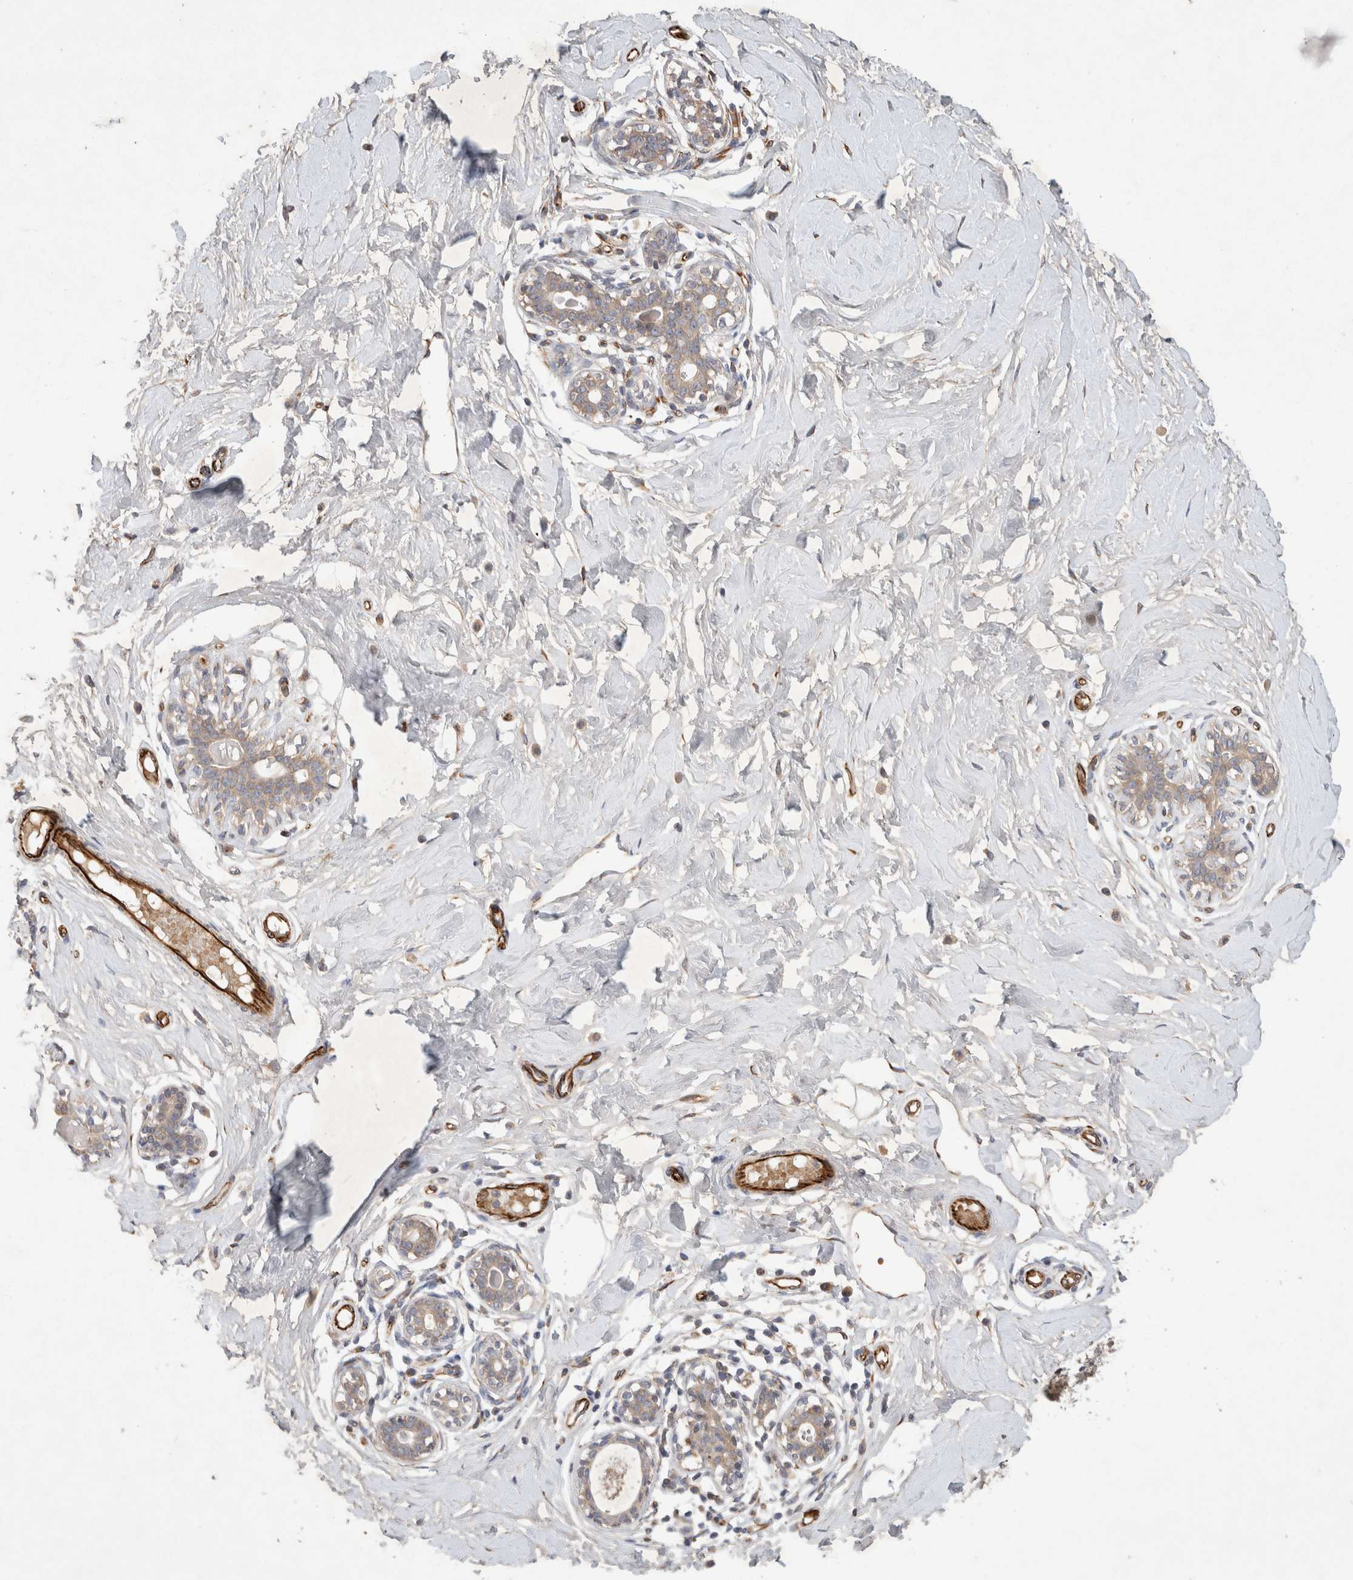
{"staining": {"intensity": "weak", "quantity": "25%-75%", "location": "cytoplasmic/membranous"}, "tissue": "breast", "cell_type": "Adipocytes", "image_type": "normal", "snomed": [{"axis": "morphology", "description": "Normal tissue, NOS"}, {"axis": "morphology", "description": "Adenoma, NOS"}, {"axis": "topography", "description": "Breast"}], "caption": "Immunohistochemistry micrograph of normal breast stained for a protein (brown), which shows low levels of weak cytoplasmic/membranous expression in about 25%-75% of adipocytes.", "gene": "NMU", "patient": {"sex": "female", "age": 23}}